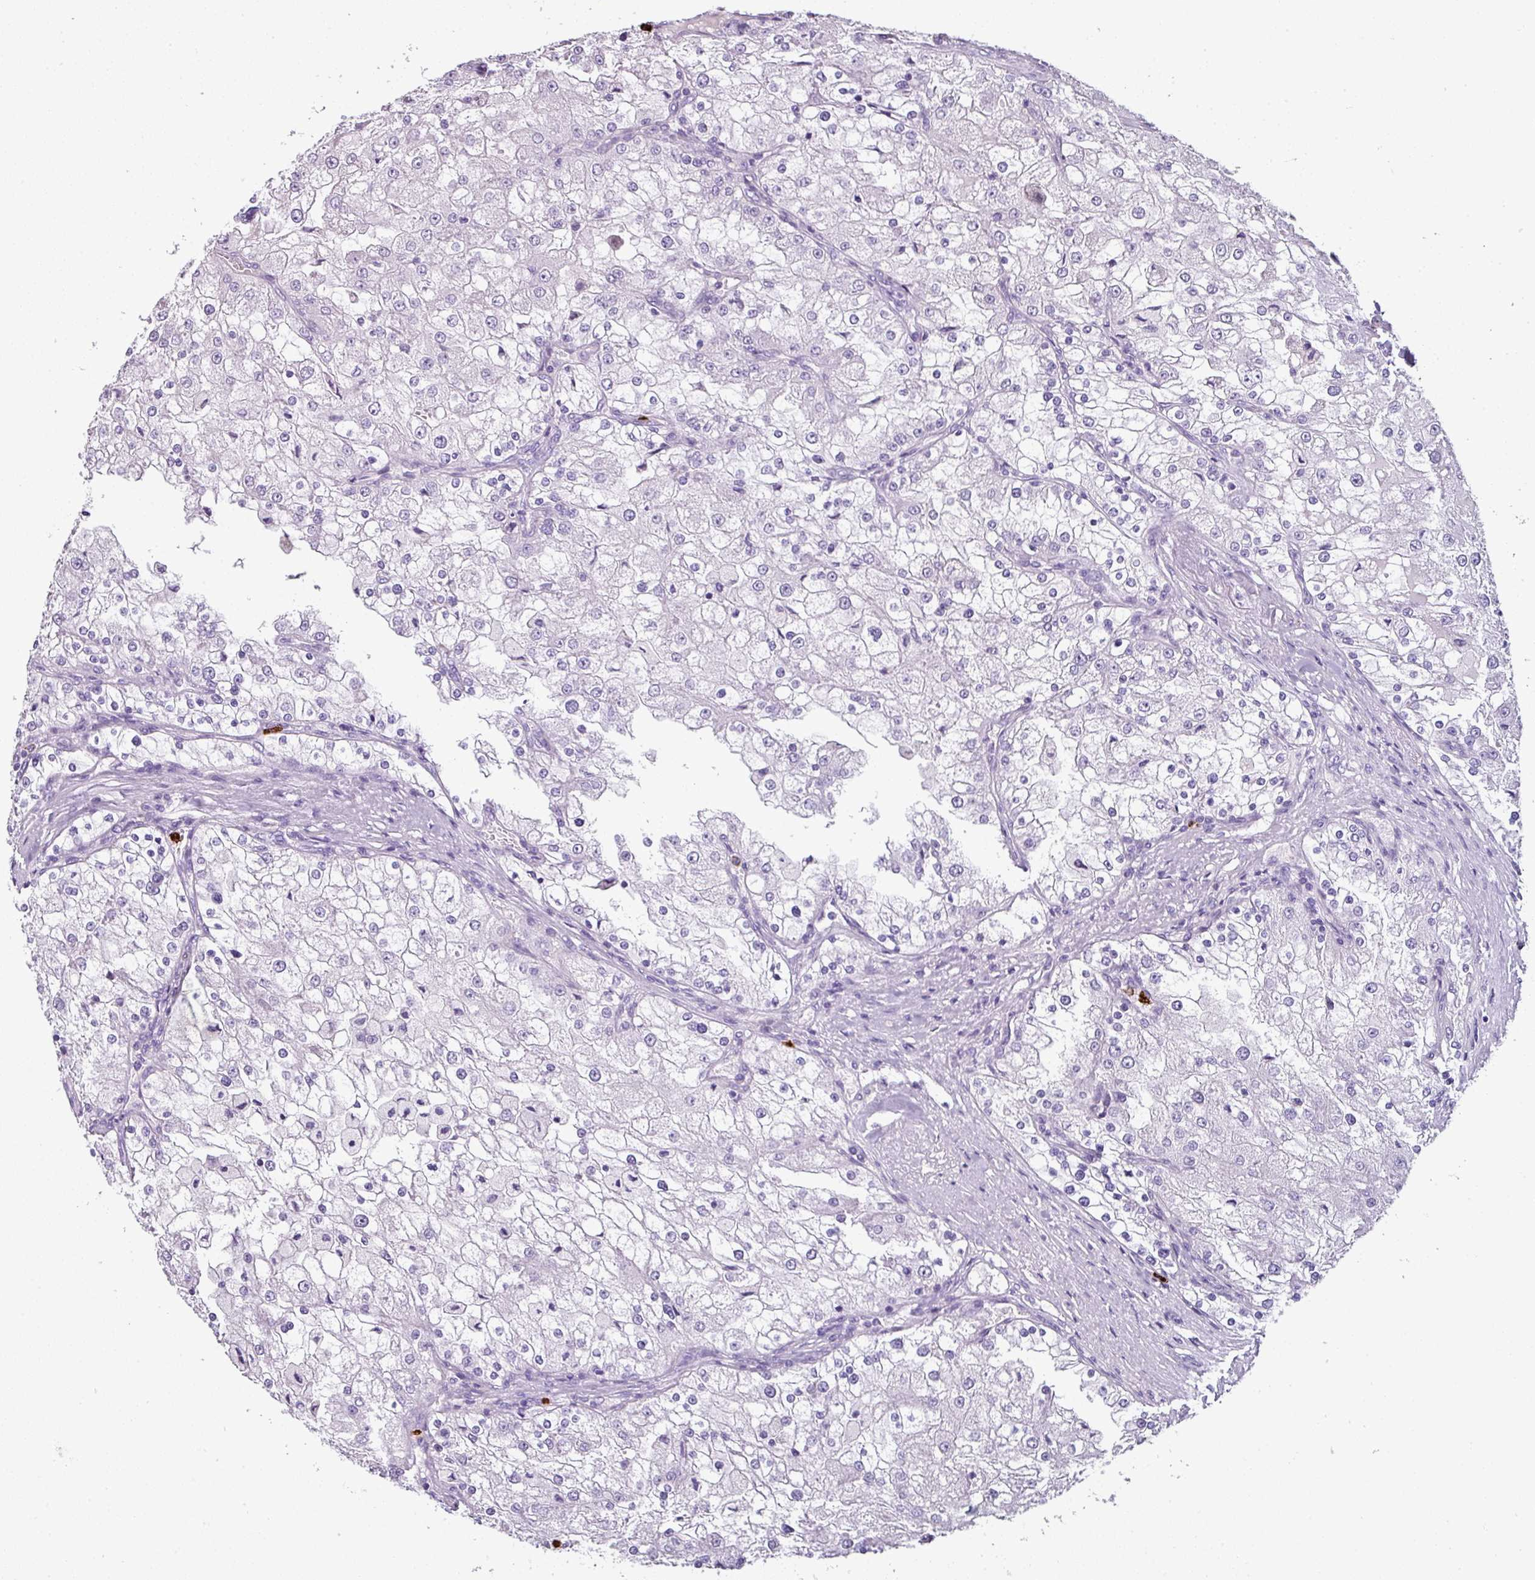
{"staining": {"intensity": "negative", "quantity": "none", "location": "none"}, "tissue": "renal cancer", "cell_type": "Tumor cells", "image_type": "cancer", "snomed": [{"axis": "morphology", "description": "Adenocarcinoma, NOS"}, {"axis": "topography", "description": "Kidney"}], "caption": "This is a photomicrograph of immunohistochemistry (IHC) staining of renal cancer (adenocarcinoma), which shows no expression in tumor cells.", "gene": "CTSG", "patient": {"sex": "female", "age": 74}}